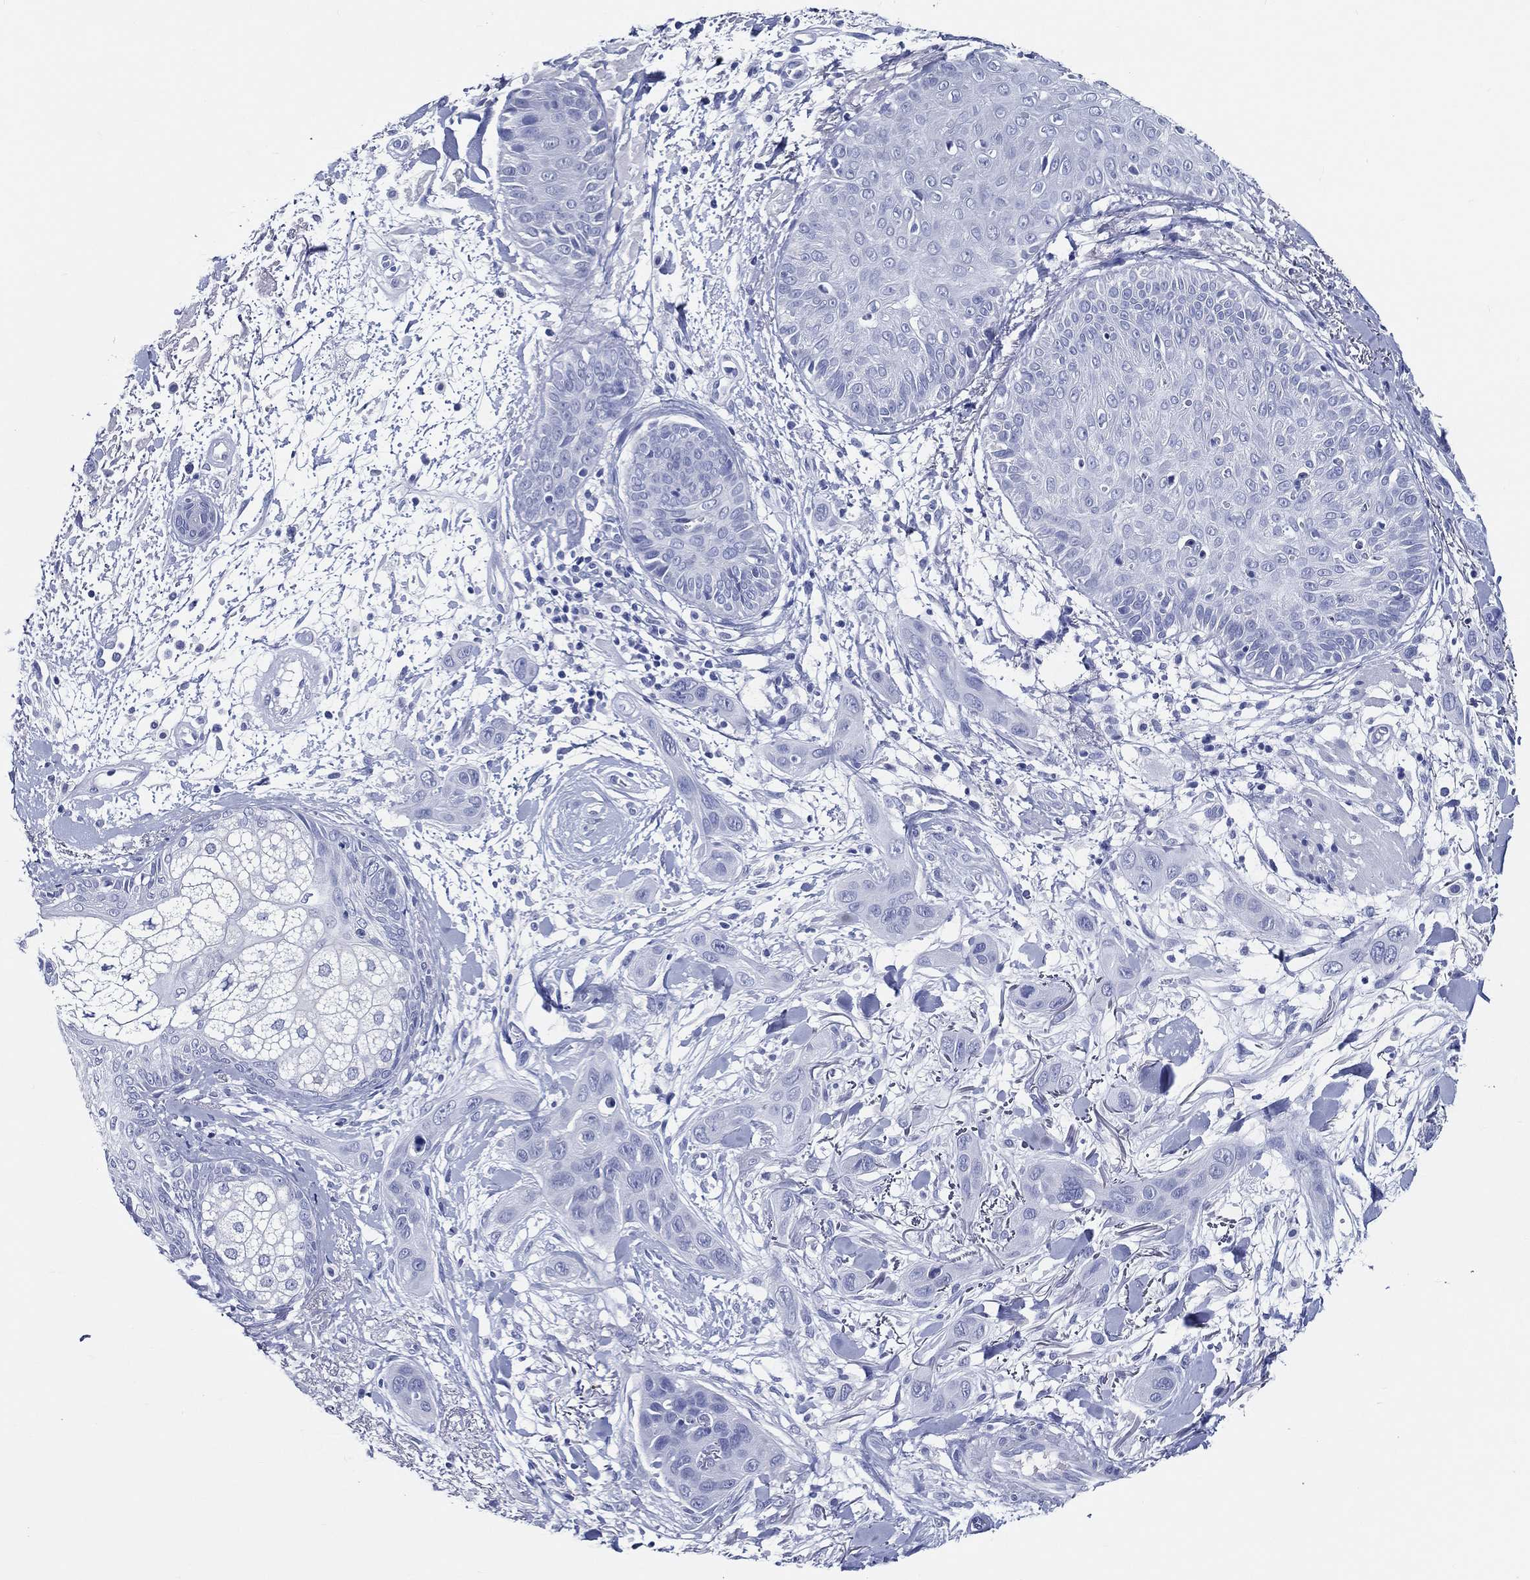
{"staining": {"intensity": "negative", "quantity": "none", "location": "none"}, "tissue": "skin cancer", "cell_type": "Tumor cells", "image_type": "cancer", "snomed": [{"axis": "morphology", "description": "Squamous cell carcinoma, NOS"}, {"axis": "topography", "description": "Skin"}], "caption": "High power microscopy photomicrograph of an immunohistochemistry (IHC) image of skin cancer (squamous cell carcinoma), revealing no significant staining in tumor cells.", "gene": "ACE2", "patient": {"sex": "male", "age": 78}}